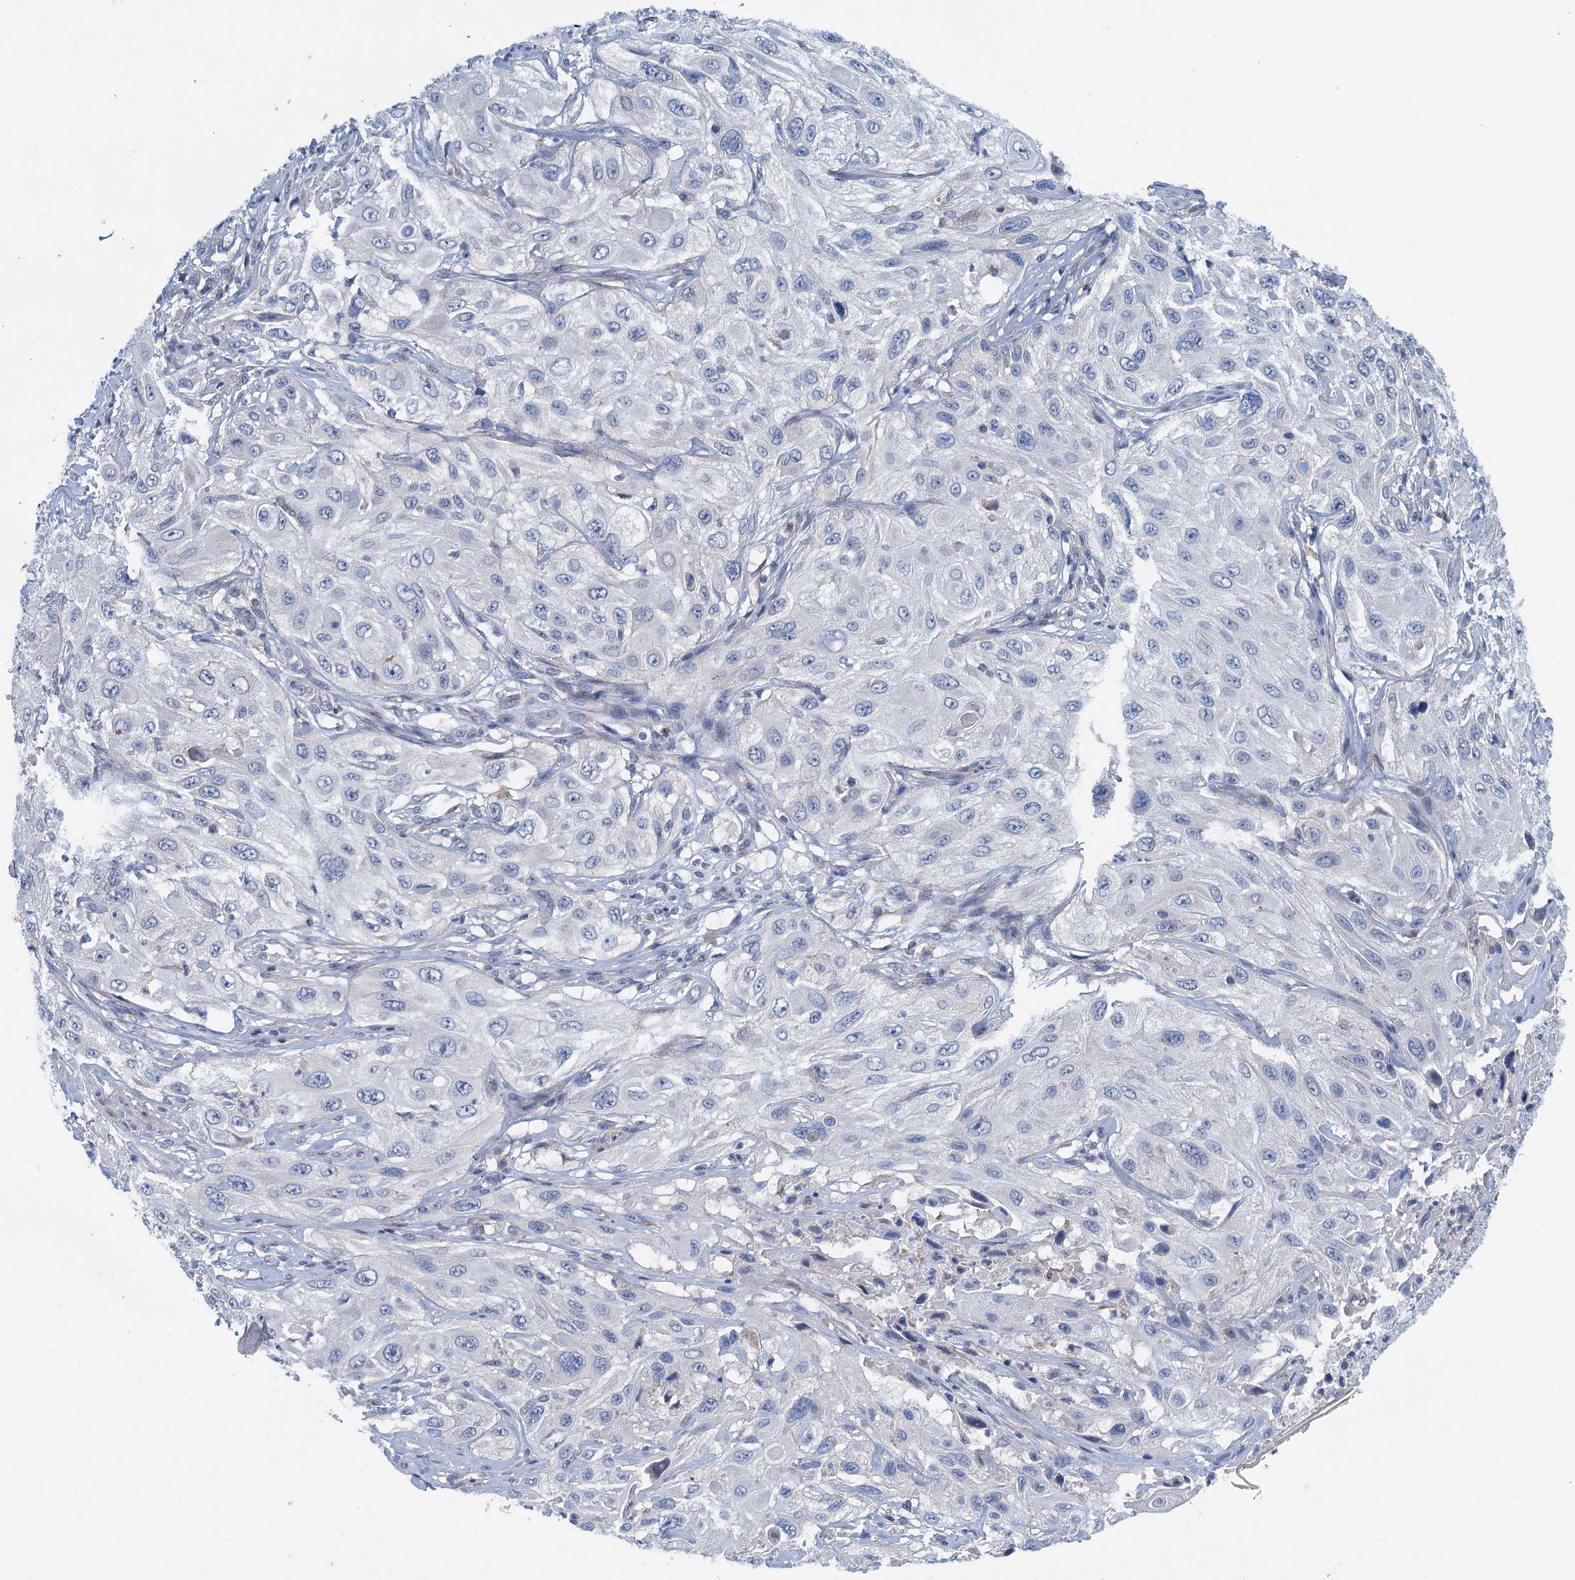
{"staining": {"intensity": "negative", "quantity": "none", "location": "none"}, "tissue": "cervical cancer", "cell_type": "Tumor cells", "image_type": "cancer", "snomed": [{"axis": "morphology", "description": "Squamous cell carcinoma, NOS"}, {"axis": "topography", "description": "Cervix"}], "caption": "Human cervical cancer stained for a protein using immunohistochemistry (IHC) exhibits no staining in tumor cells.", "gene": "RSAD2", "patient": {"sex": "female", "age": 42}}